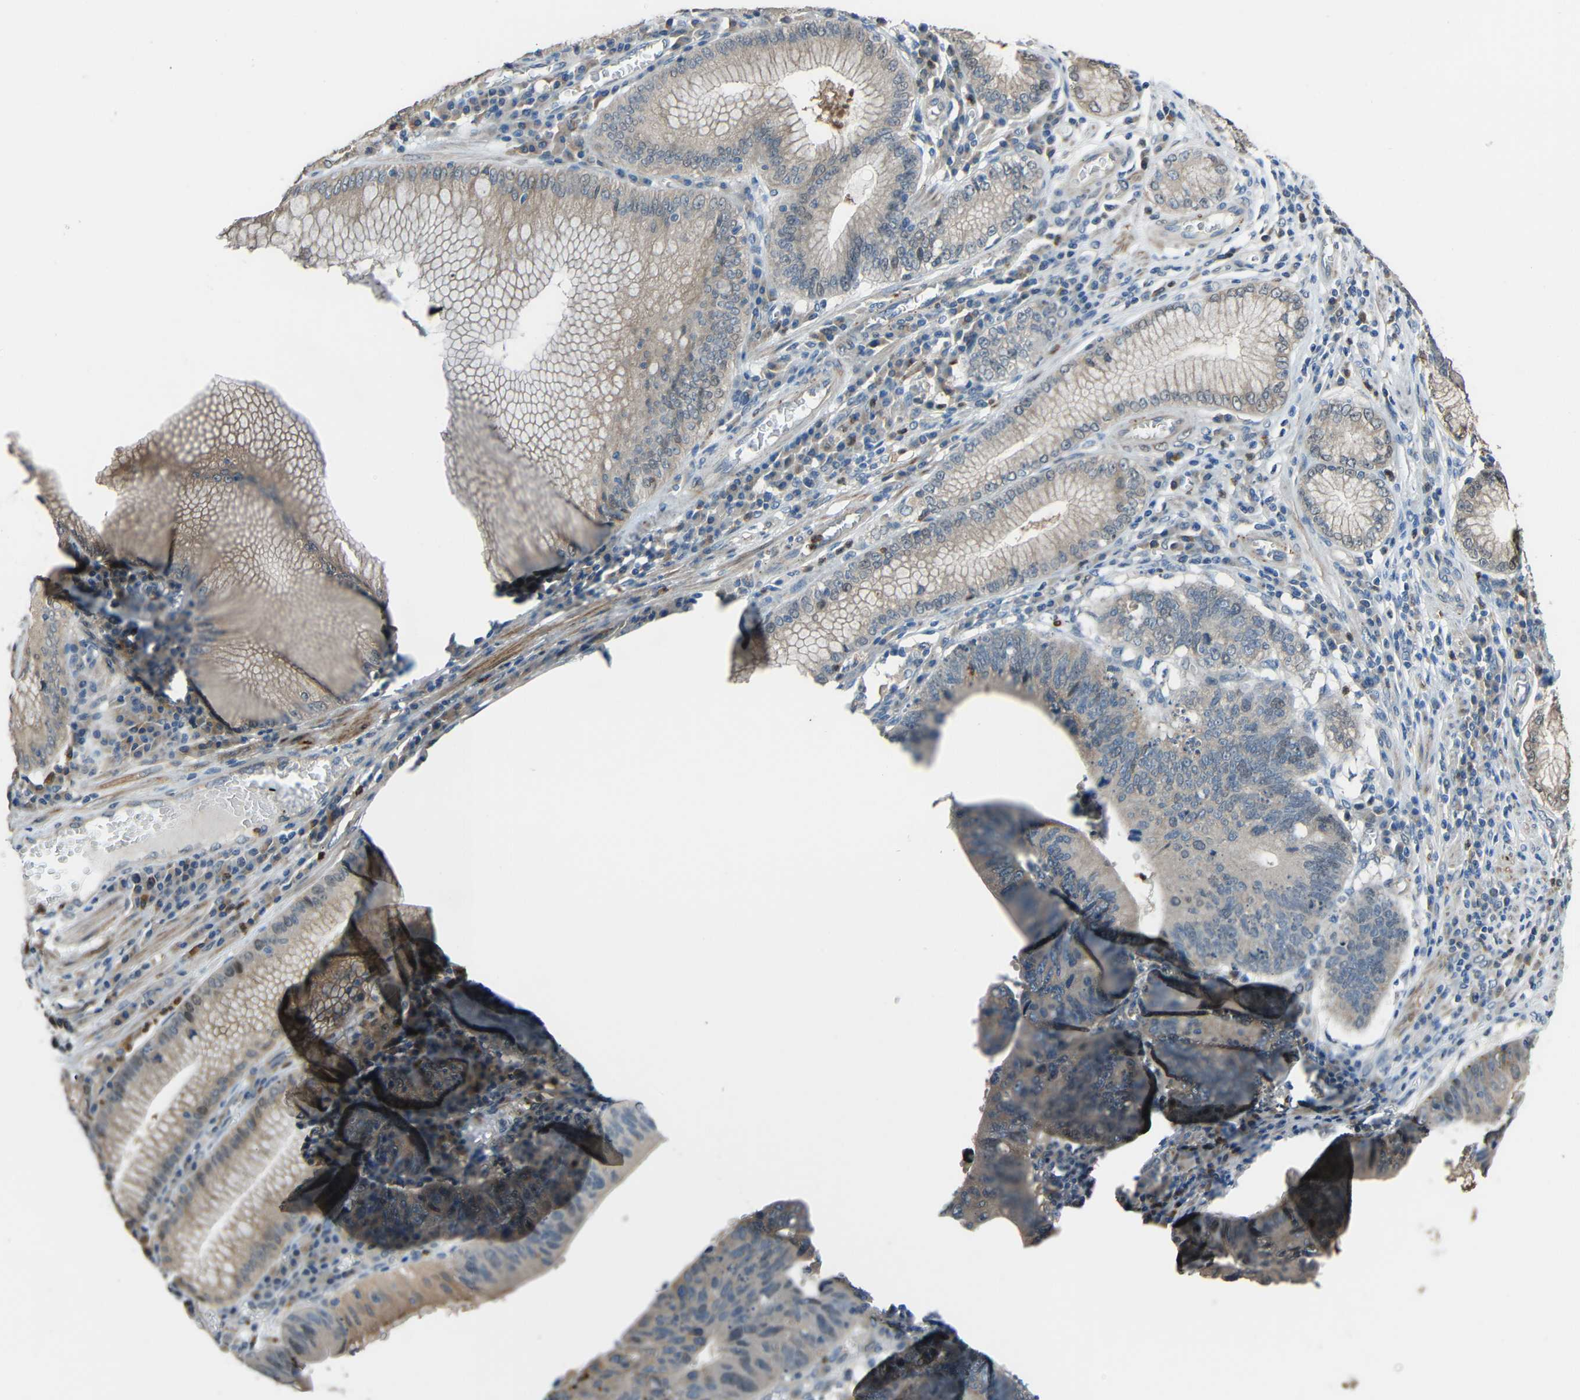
{"staining": {"intensity": "moderate", "quantity": "<25%", "location": "cytoplasmic/membranous"}, "tissue": "stomach cancer", "cell_type": "Tumor cells", "image_type": "cancer", "snomed": [{"axis": "morphology", "description": "Adenocarcinoma, NOS"}, {"axis": "topography", "description": "Stomach"}], "caption": "Adenocarcinoma (stomach) was stained to show a protein in brown. There is low levels of moderate cytoplasmic/membranous expression in approximately <25% of tumor cells.", "gene": "STBD1", "patient": {"sex": "male", "age": 59}}